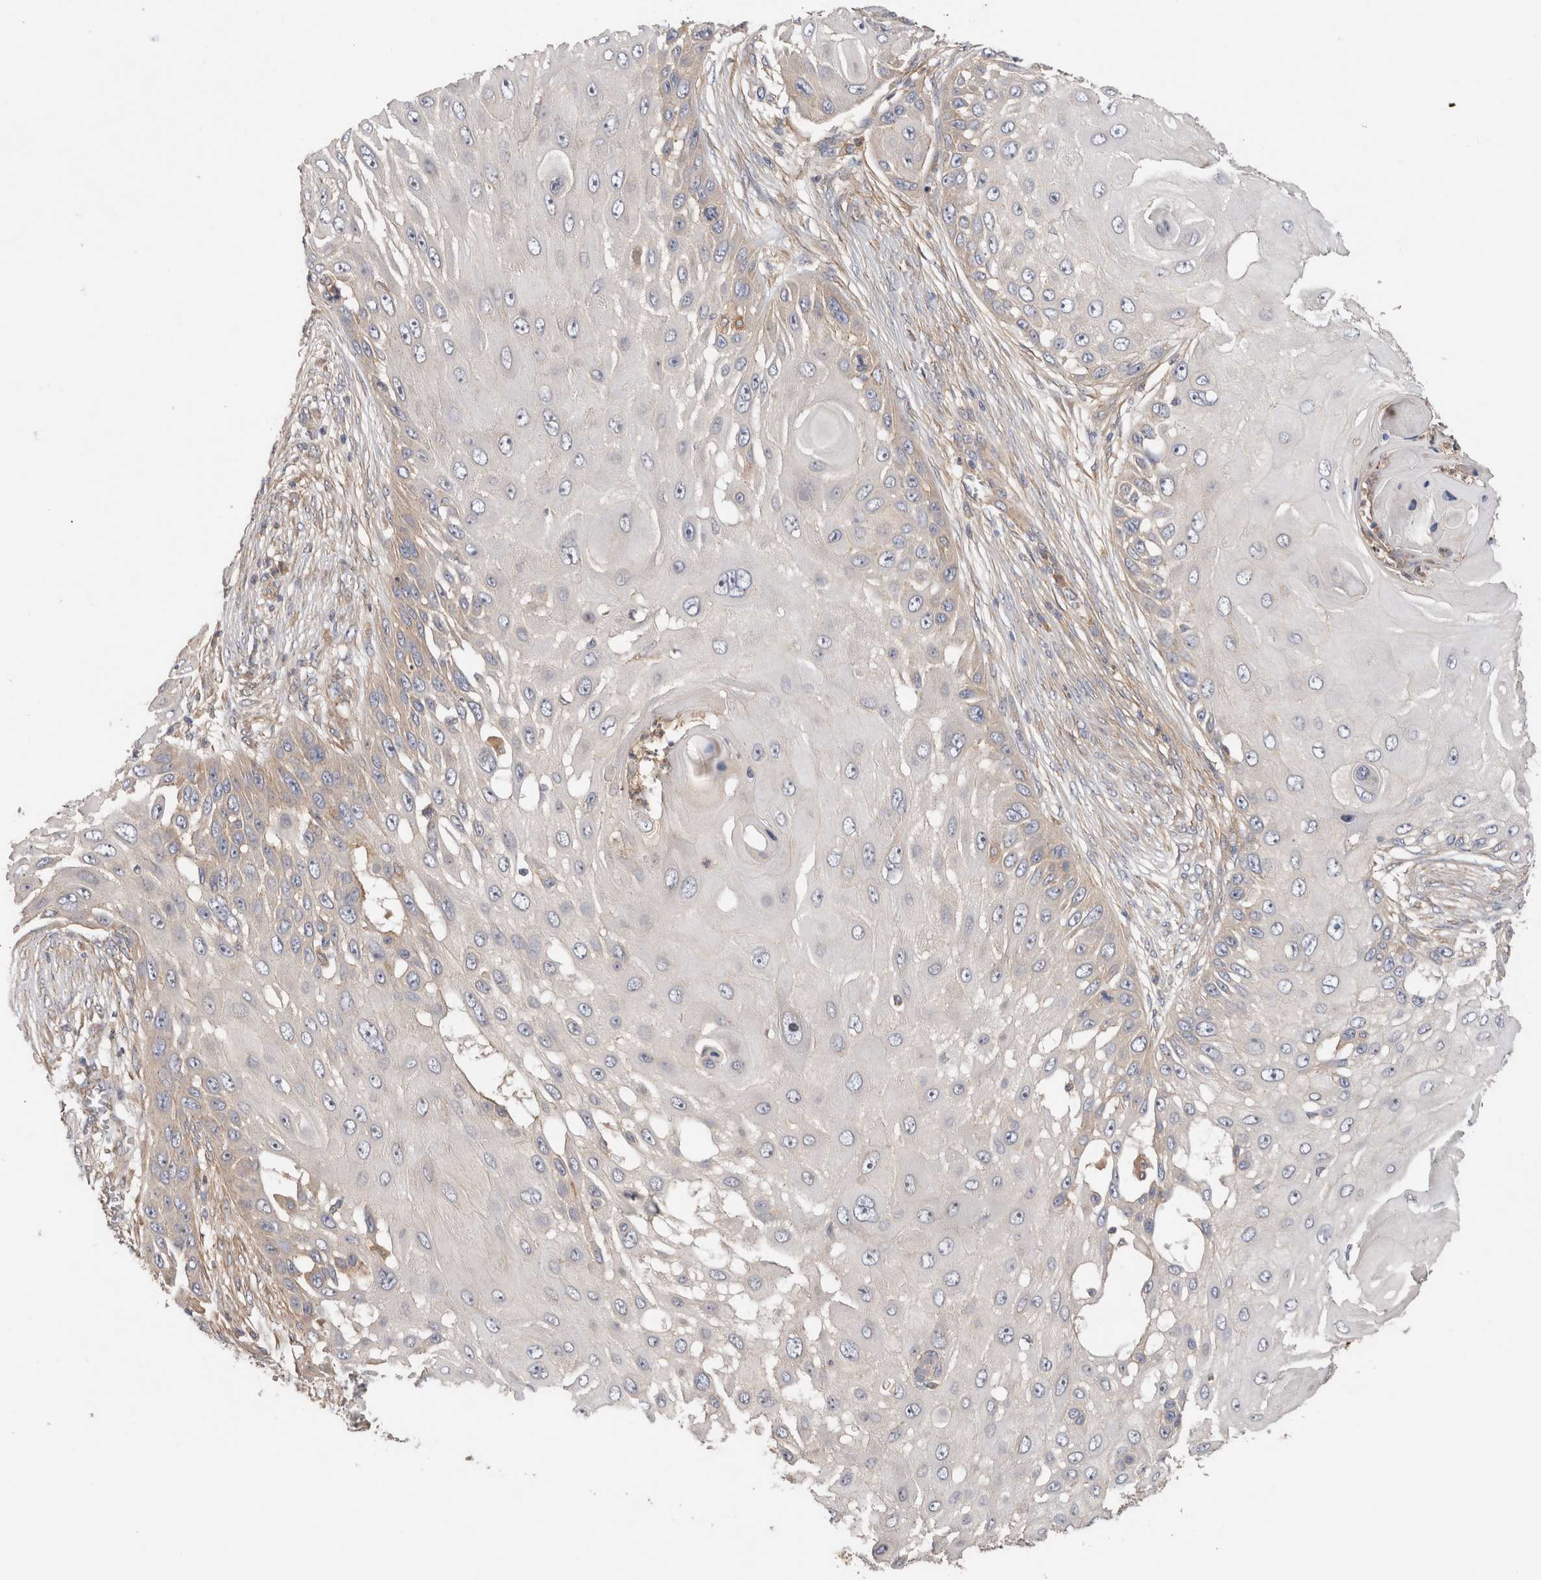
{"staining": {"intensity": "weak", "quantity": "<25%", "location": "cytoplasmic/membranous"}, "tissue": "skin cancer", "cell_type": "Tumor cells", "image_type": "cancer", "snomed": [{"axis": "morphology", "description": "Squamous cell carcinoma, NOS"}, {"axis": "topography", "description": "Skin"}], "caption": "This is a micrograph of immunohistochemistry staining of skin squamous cell carcinoma, which shows no staining in tumor cells.", "gene": "SGK3", "patient": {"sex": "female", "age": 44}}